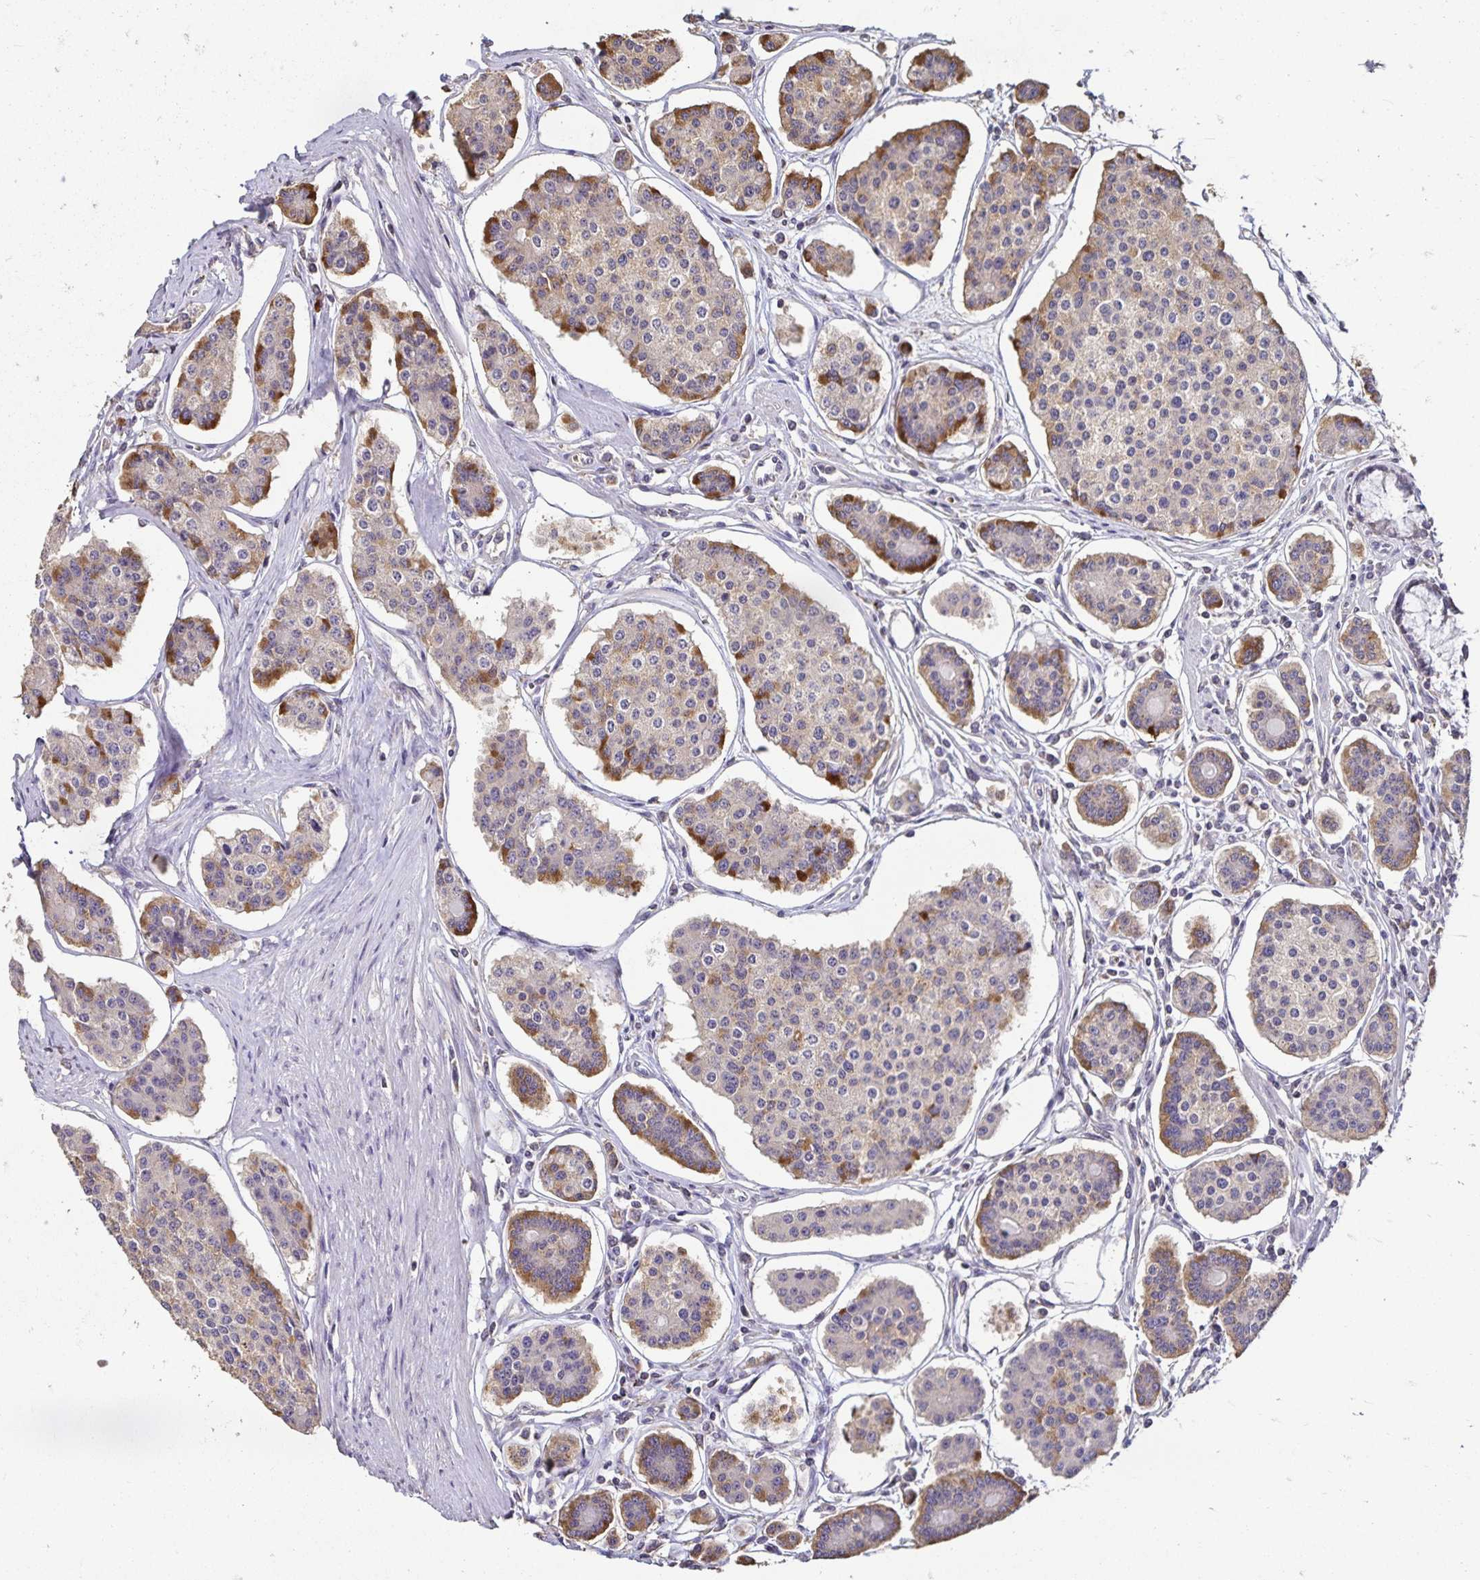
{"staining": {"intensity": "moderate", "quantity": "<25%", "location": "cytoplasmic/membranous"}, "tissue": "carcinoid", "cell_type": "Tumor cells", "image_type": "cancer", "snomed": [{"axis": "morphology", "description": "Carcinoid, malignant, NOS"}, {"axis": "topography", "description": "Small intestine"}], "caption": "Carcinoid (malignant) tissue exhibits moderate cytoplasmic/membranous expression in approximately <25% of tumor cells, visualized by immunohistochemistry.", "gene": "EMC10", "patient": {"sex": "female", "age": 65}}